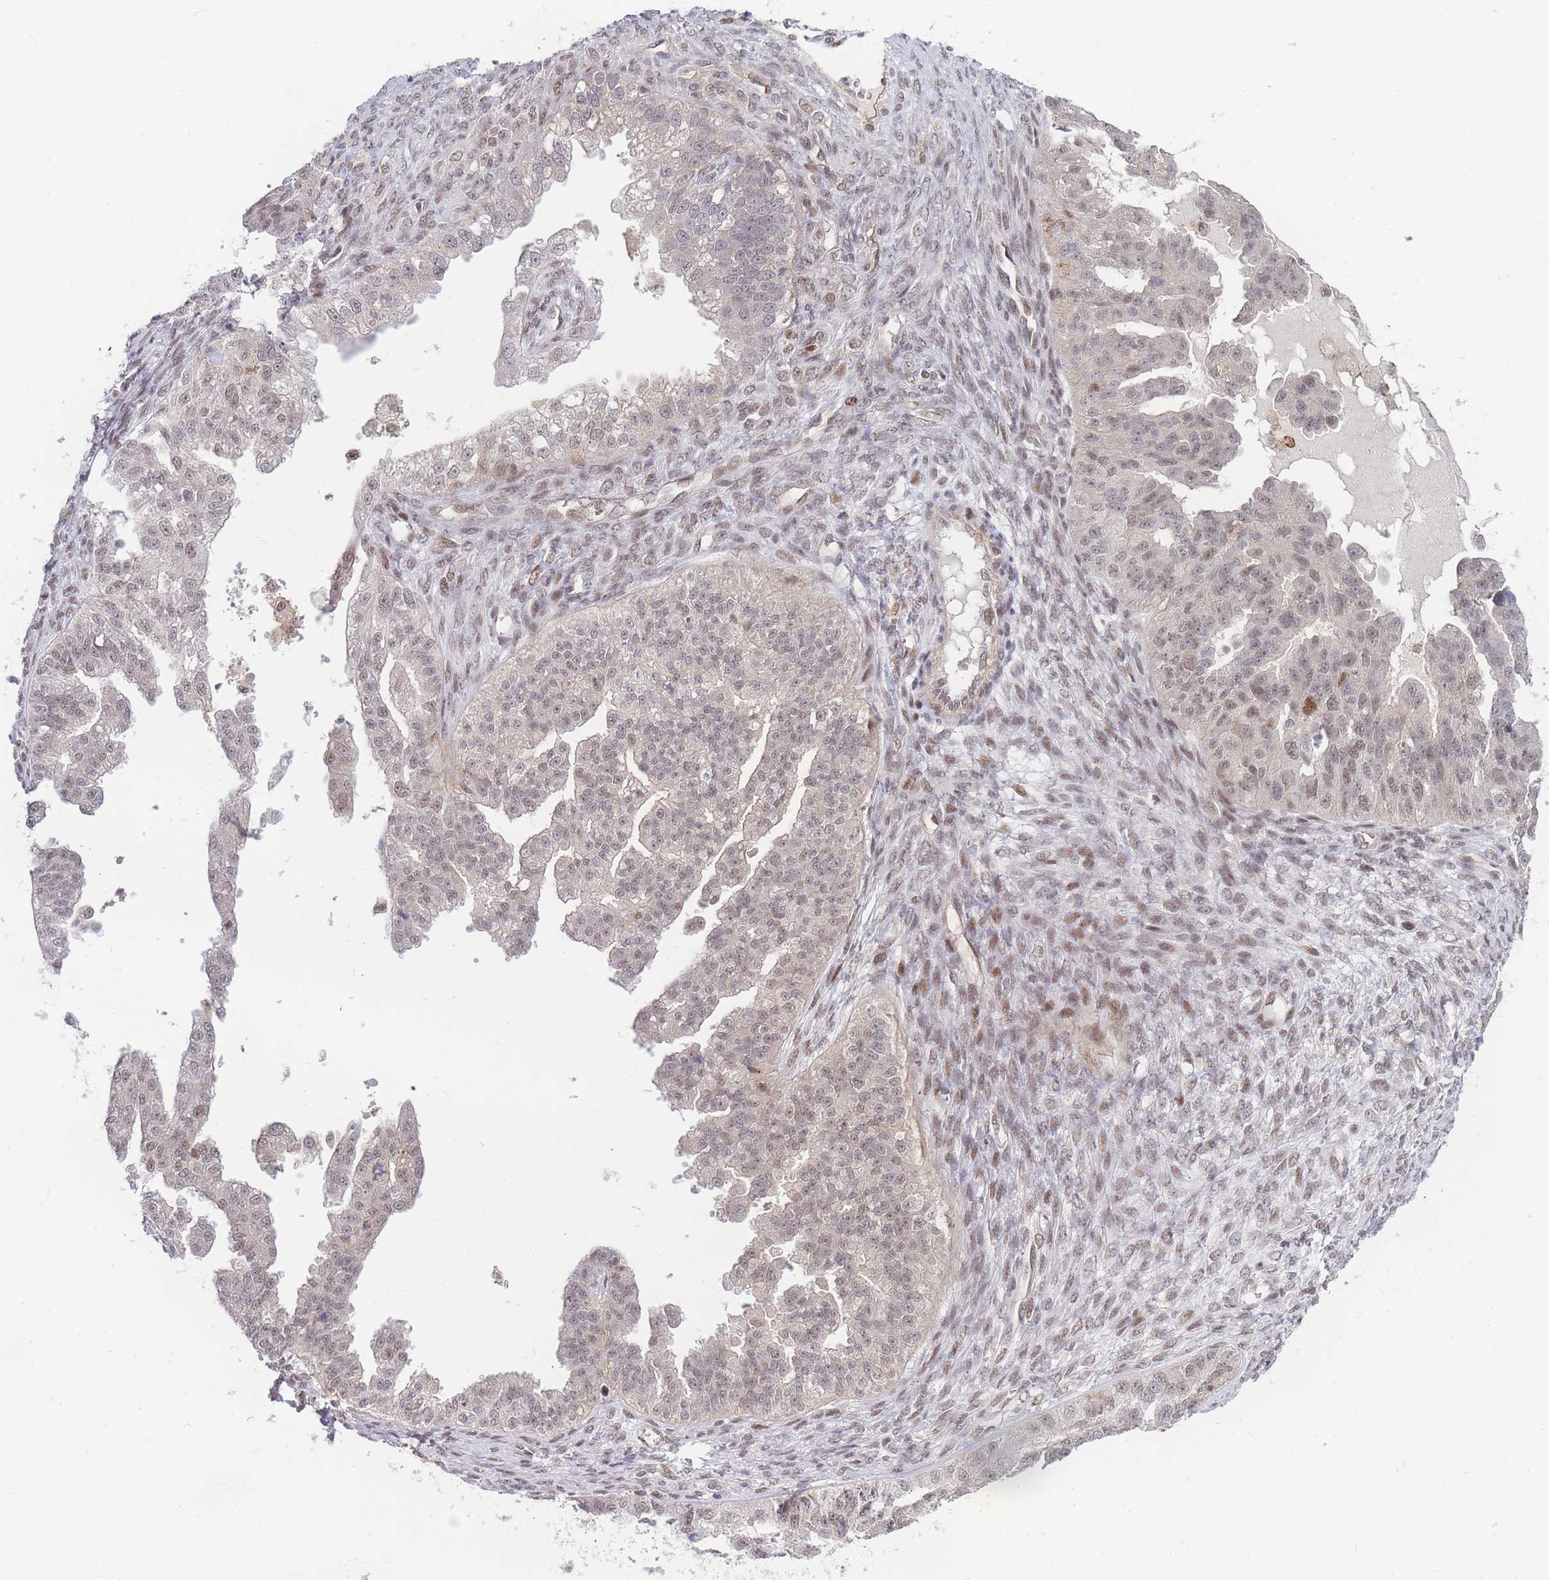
{"staining": {"intensity": "weak", "quantity": "25%-75%", "location": "nuclear"}, "tissue": "ovarian cancer", "cell_type": "Tumor cells", "image_type": "cancer", "snomed": [{"axis": "morphology", "description": "Cystadenocarcinoma, serous, NOS"}, {"axis": "topography", "description": "Ovary"}], "caption": "A brown stain shows weak nuclear expression of a protein in ovarian serous cystadenocarcinoma tumor cells.", "gene": "BOD1L1", "patient": {"sex": "female", "age": 58}}